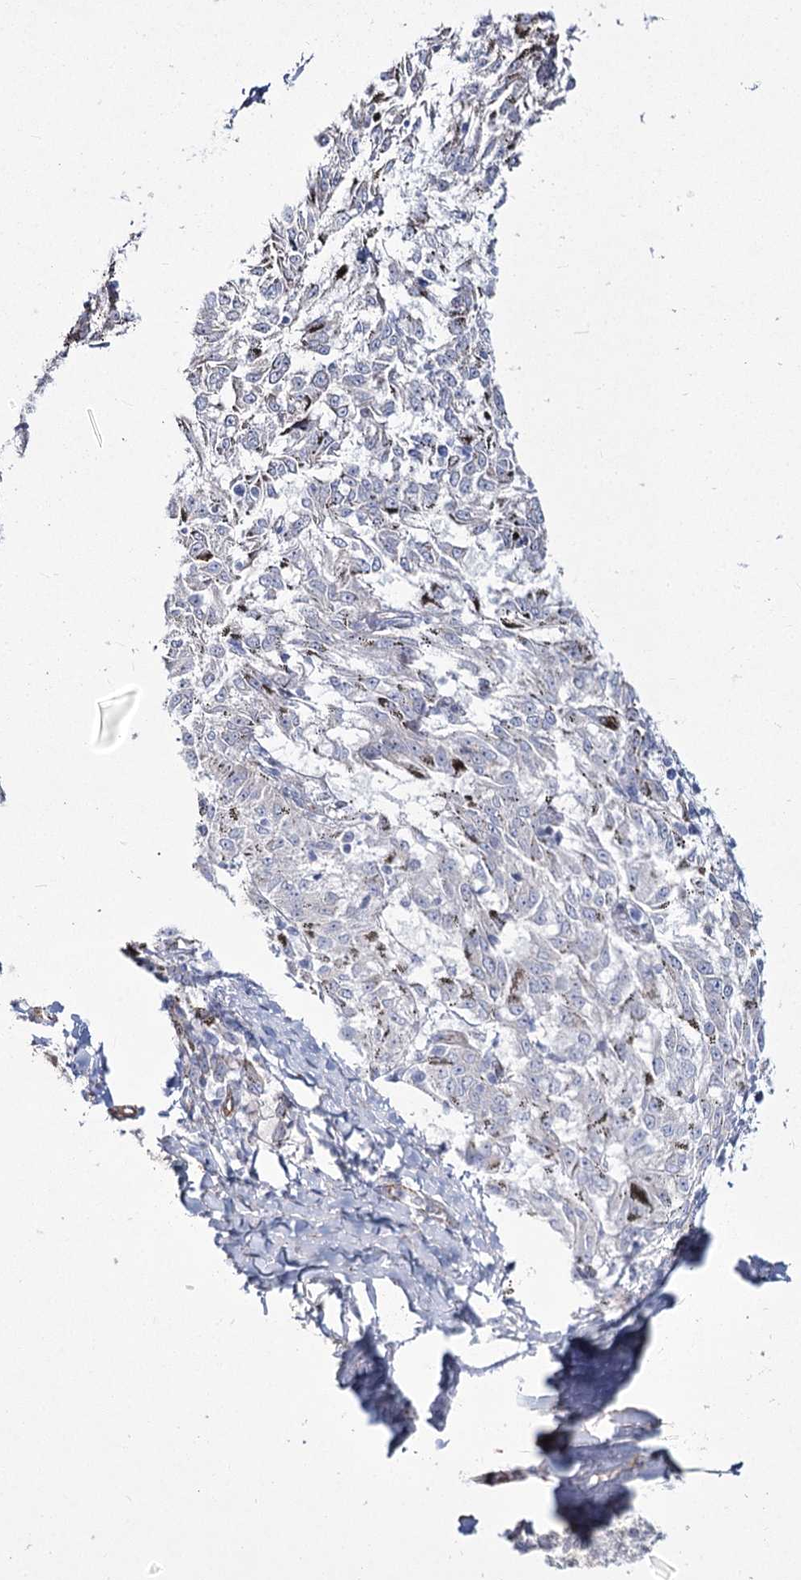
{"staining": {"intensity": "negative", "quantity": "none", "location": "none"}, "tissue": "melanoma", "cell_type": "Tumor cells", "image_type": "cancer", "snomed": [{"axis": "morphology", "description": "Malignant melanoma, NOS"}, {"axis": "topography", "description": "Skin"}], "caption": "DAB immunohistochemical staining of human malignant melanoma shows no significant positivity in tumor cells.", "gene": "ME3", "patient": {"sex": "female", "age": 72}}